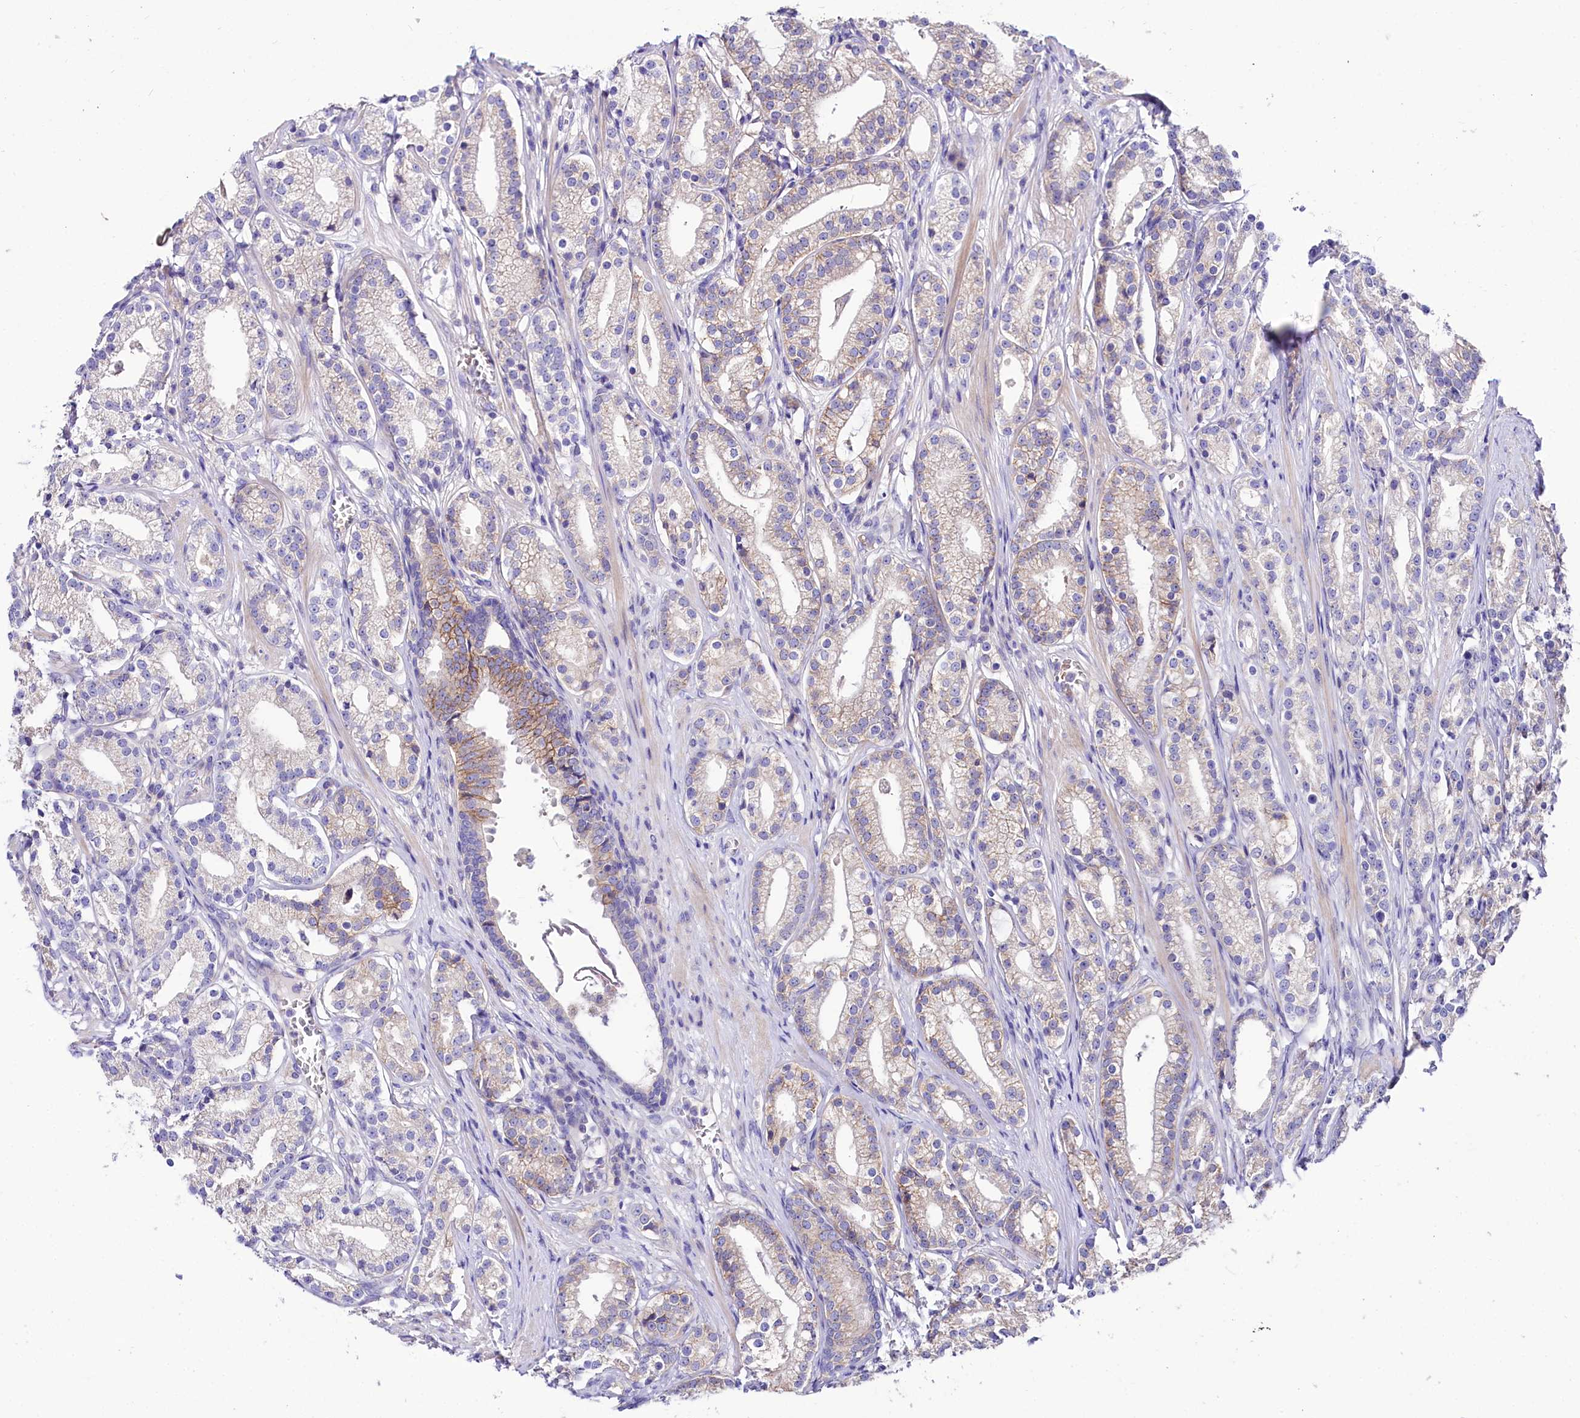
{"staining": {"intensity": "weak", "quantity": "<25%", "location": "cytoplasmic/membranous"}, "tissue": "prostate cancer", "cell_type": "Tumor cells", "image_type": "cancer", "snomed": [{"axis": "morphology", "description": "Adenocarcinoma, High grade"}, {"axis": "topography", "description": "Prostate"}], "caption": "Tumor cells show no significant staining in prostate cancer.", "gene": "ABHD5", "patient": {"sex": "male", "age": 69}}